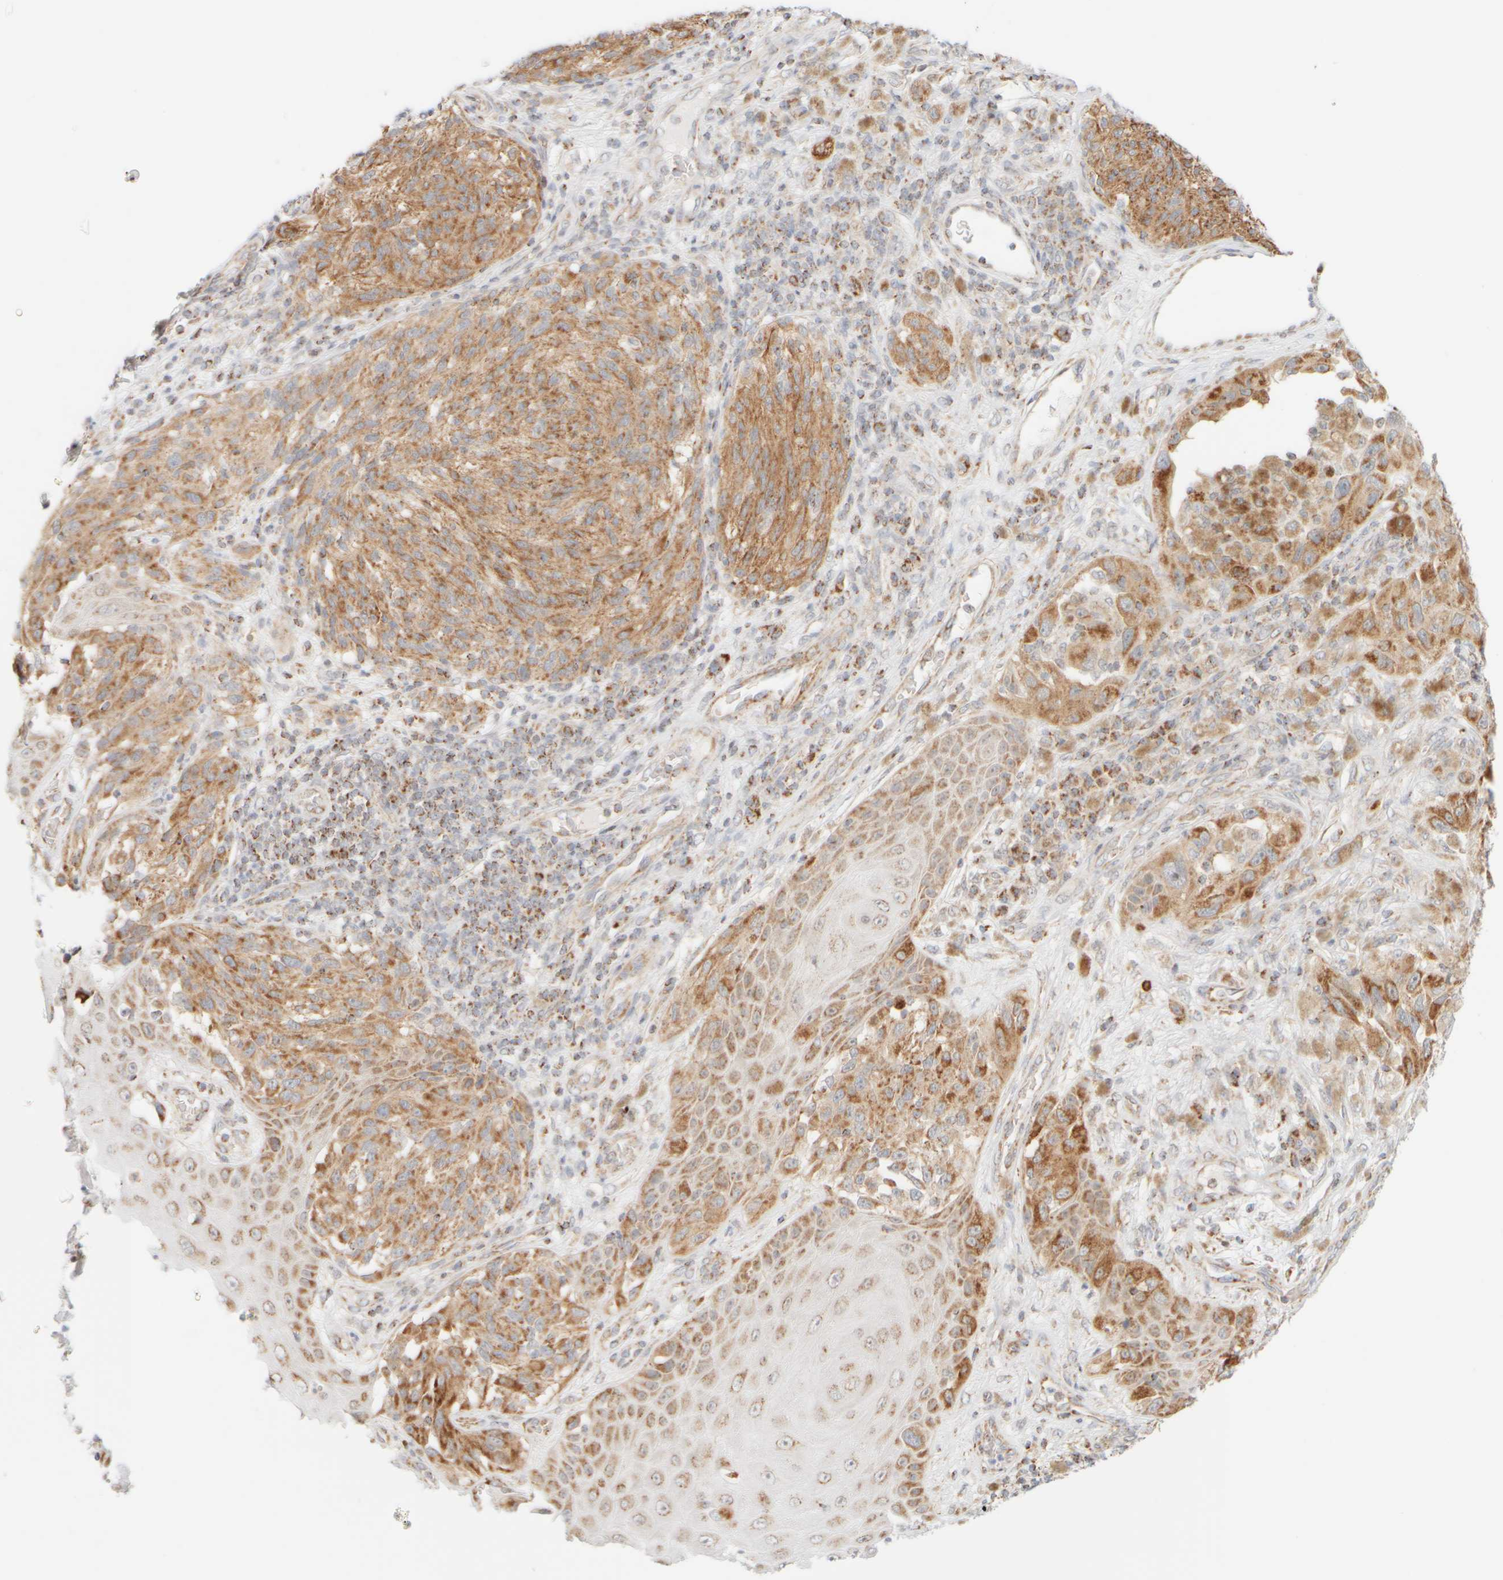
{"staining": {"intensity": "moderate", "quantity": ">75%", "location": "cytoplasmic/membranous"}, "tissue": "melanoma", "cell_type": "Tumor cells", "image_type": "cancer", "snomed": [{"axis": "morphology", "description": "Malignant melanoma, NOS"}, {"axis": "topography", "description": "Skin"}], "caption": "Immunohistochemistry micrograph of malignant melanoma stained for a protein (brown), which displays medium levels of moderate cytoplasmic/membranous expression in approximately >75% of tumor cells.", "gene": "PPM1K", "patient": {"sex": "female", "age": 73}}